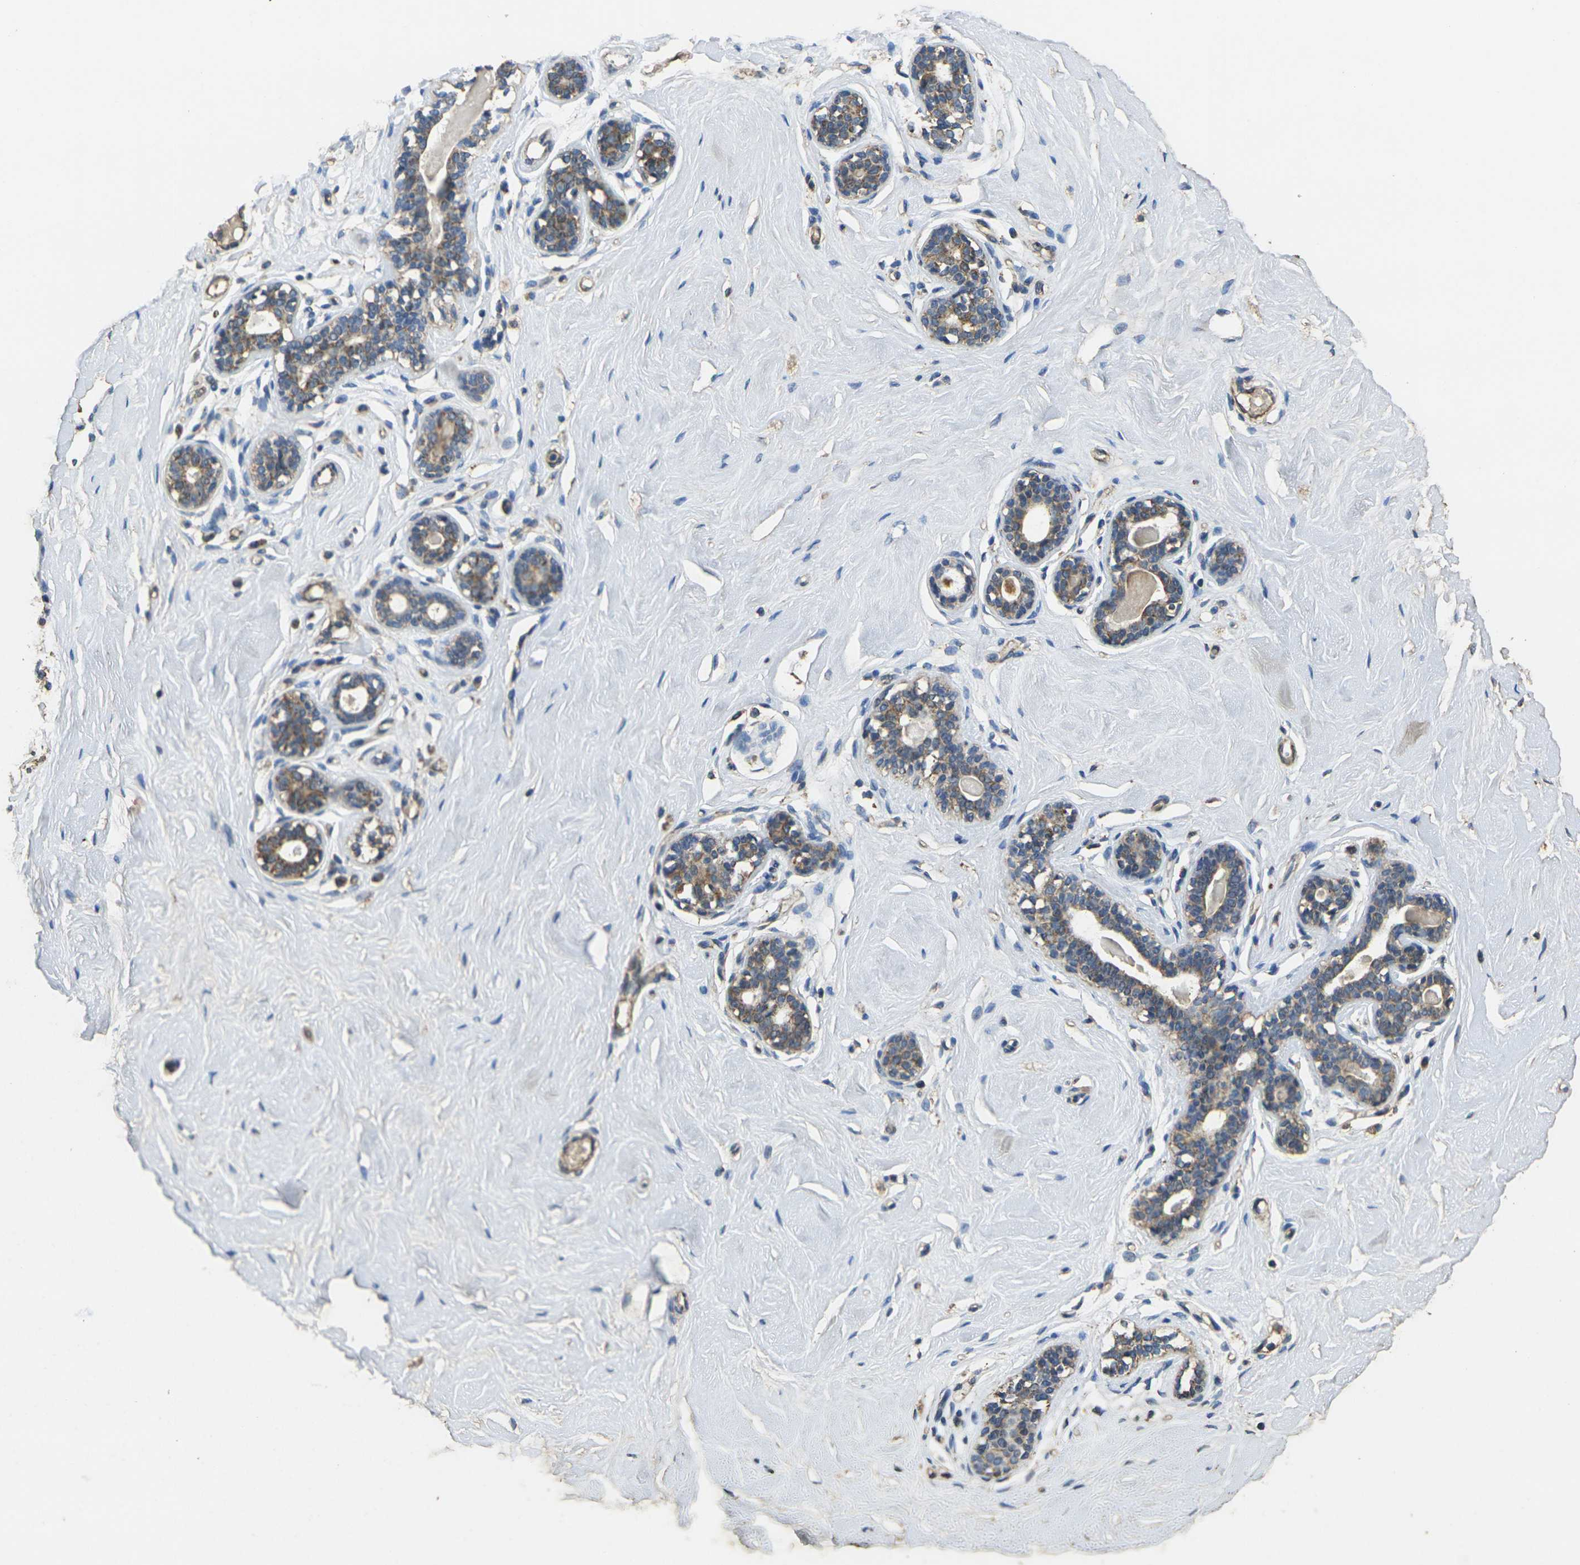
{"staining": {"intensity": "moderate", "quantity": "25%-75%", "location": "cytoplasmic/membranous"}, "tissue": "breast", "cell_type": "Adipocytes", "image_type": "normal", "snomed": [{"axis": "morphology", "description": "Normal tissue, NOS"}, {"axis": "topography", "description": "Breast"}], "caption": "Moderate cytoplasmic/membranous protein positivity is appreciated in about 25%-75% of adipocytes in breast. (Stains: DAB in brown, nuclei in blue, Microscopy: brightfield microscopy at high magnification).", "gene": "MAPK11", "patient": {"sex": "female", "age": 23}}